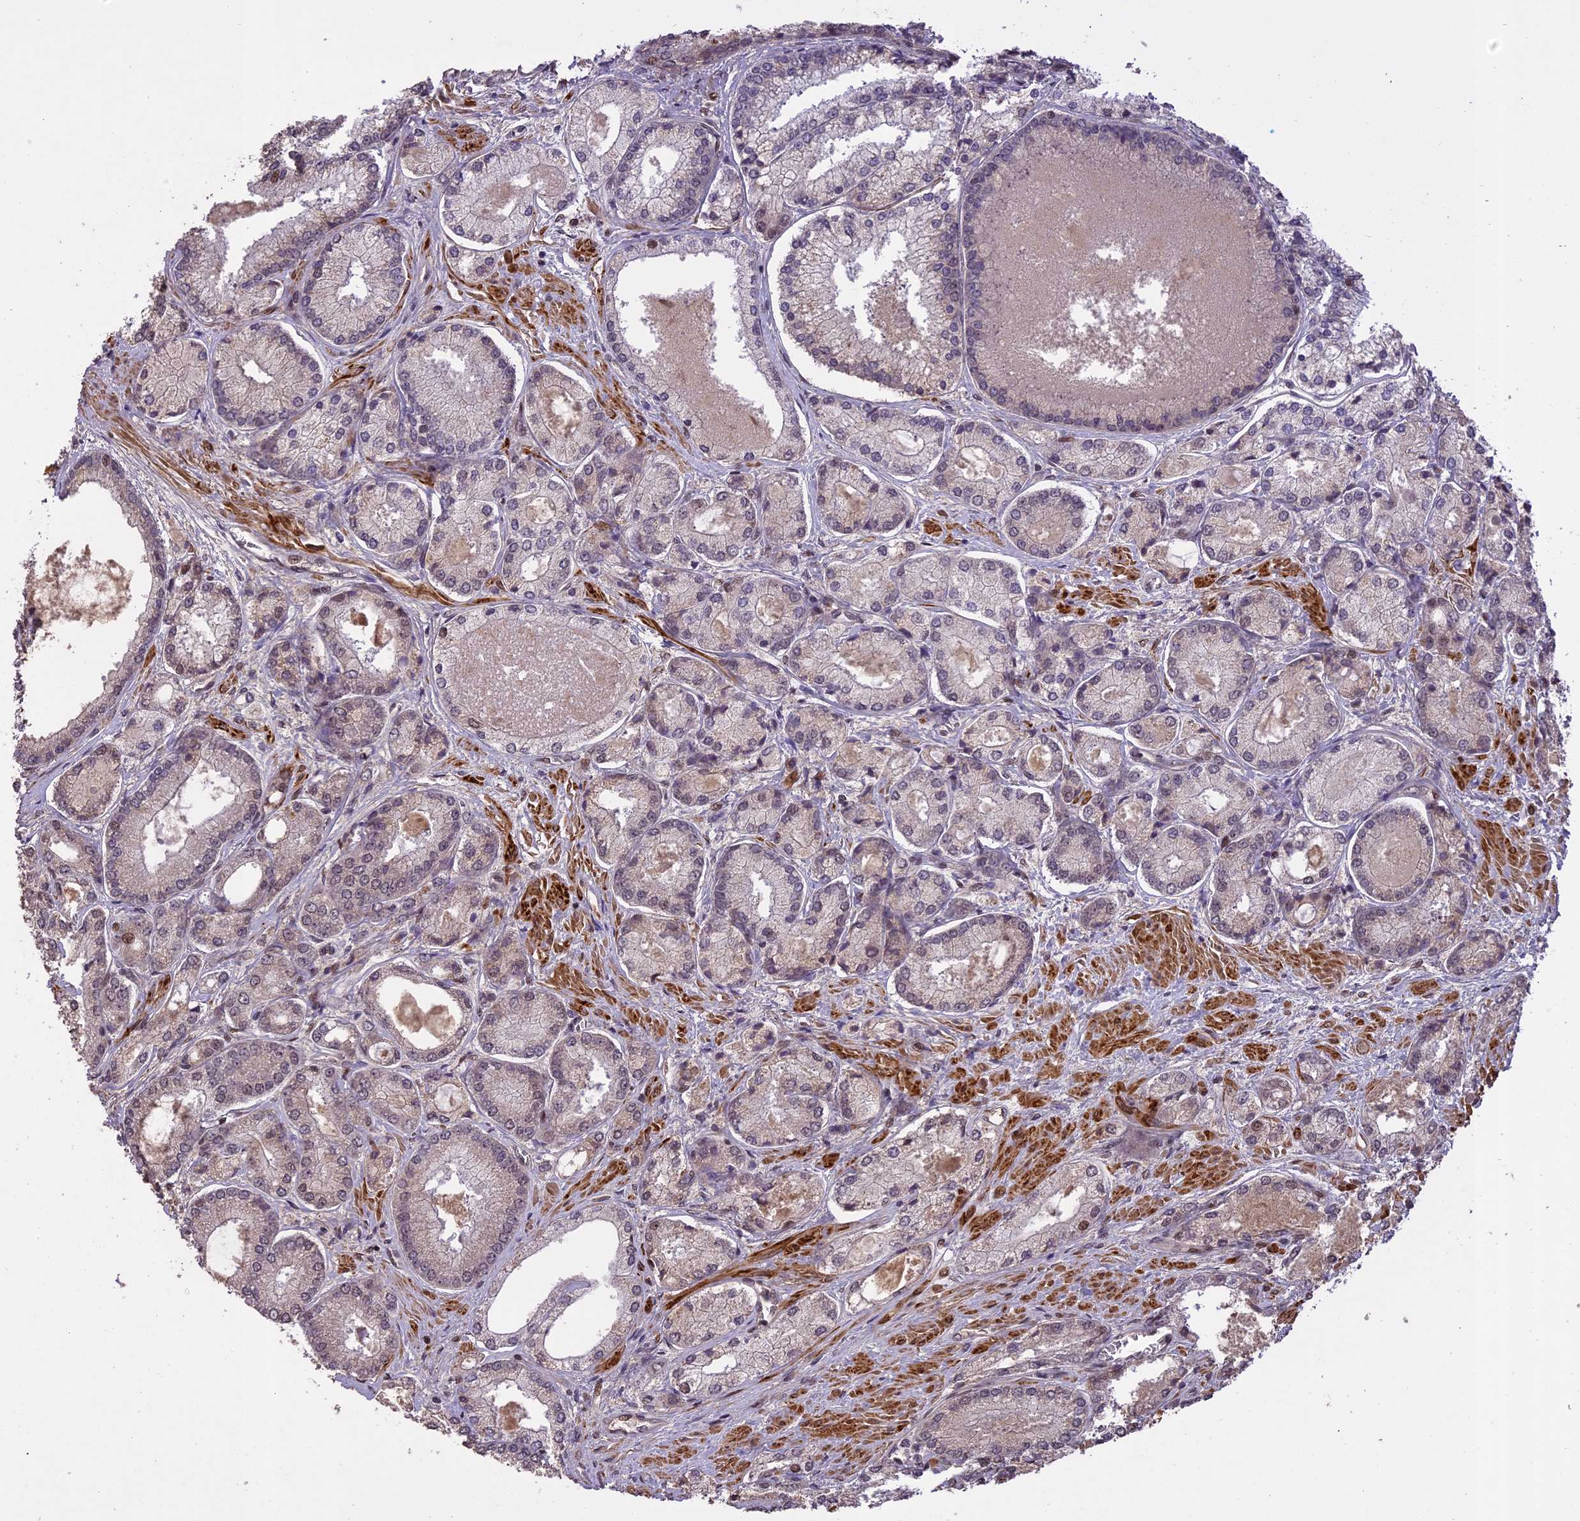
{"staining": {"intensity": "negative", "quantity": "none", "location": "none"}, "tissue": "prostate cancer", "cell_type": "Tumor cells", "image_type": "cancer", "snomed": [{"axis": "morphology", "description": "Adenocarcinoma, Low grade"}, {"axis": "topography", "description": "Prostate"}], "caption": "Immunohistochemical staining of human prostate cancer reveals no significant positivity in tumor cells.", "gene": "PRELID2", "patient": {"sex": "male", "age": 74}}